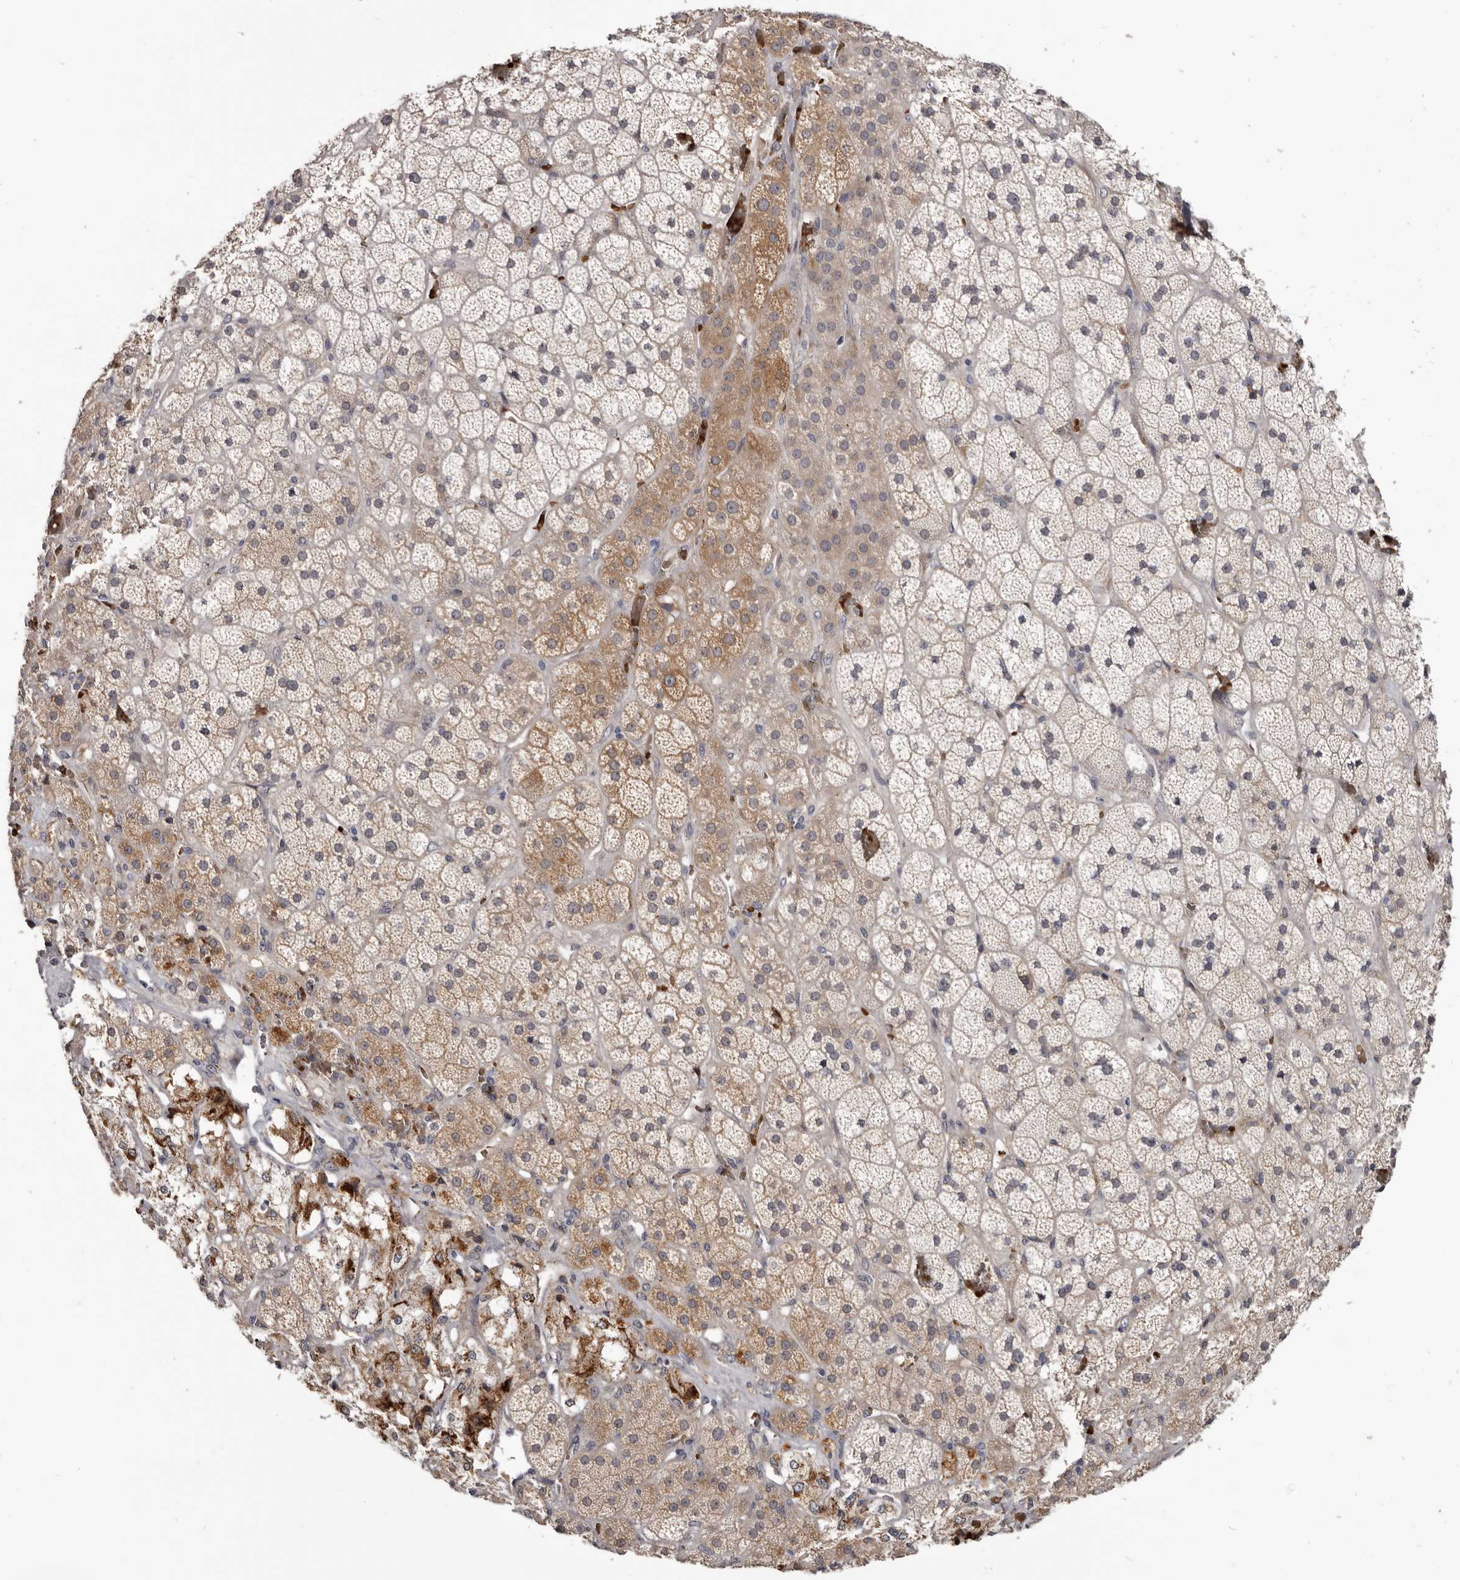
{"staining": {"intensity": "weak", "quantity": "25%-75%", "location": "cytoplasmic/membranous"}, "tissue": "adrenal gland", "cell_type": "Glandular cells", "image_type": "normal", "snomed": [{"axis": "morphology", "description": "Normal tissue, NOS"}, {"axis": "topography", "description": "Adrenal gland"}], "caption": "Brown immunohistochemical staining in normal human adrenal gland exhibits weak cytoplasmic/membranous expression in approximately 25%-75% of glandular cells. (brown staining indicates protein expression, while blue staining denotes nuclei).", "gene": "NENF", "patient": {"sex": "male", "age": 57}}